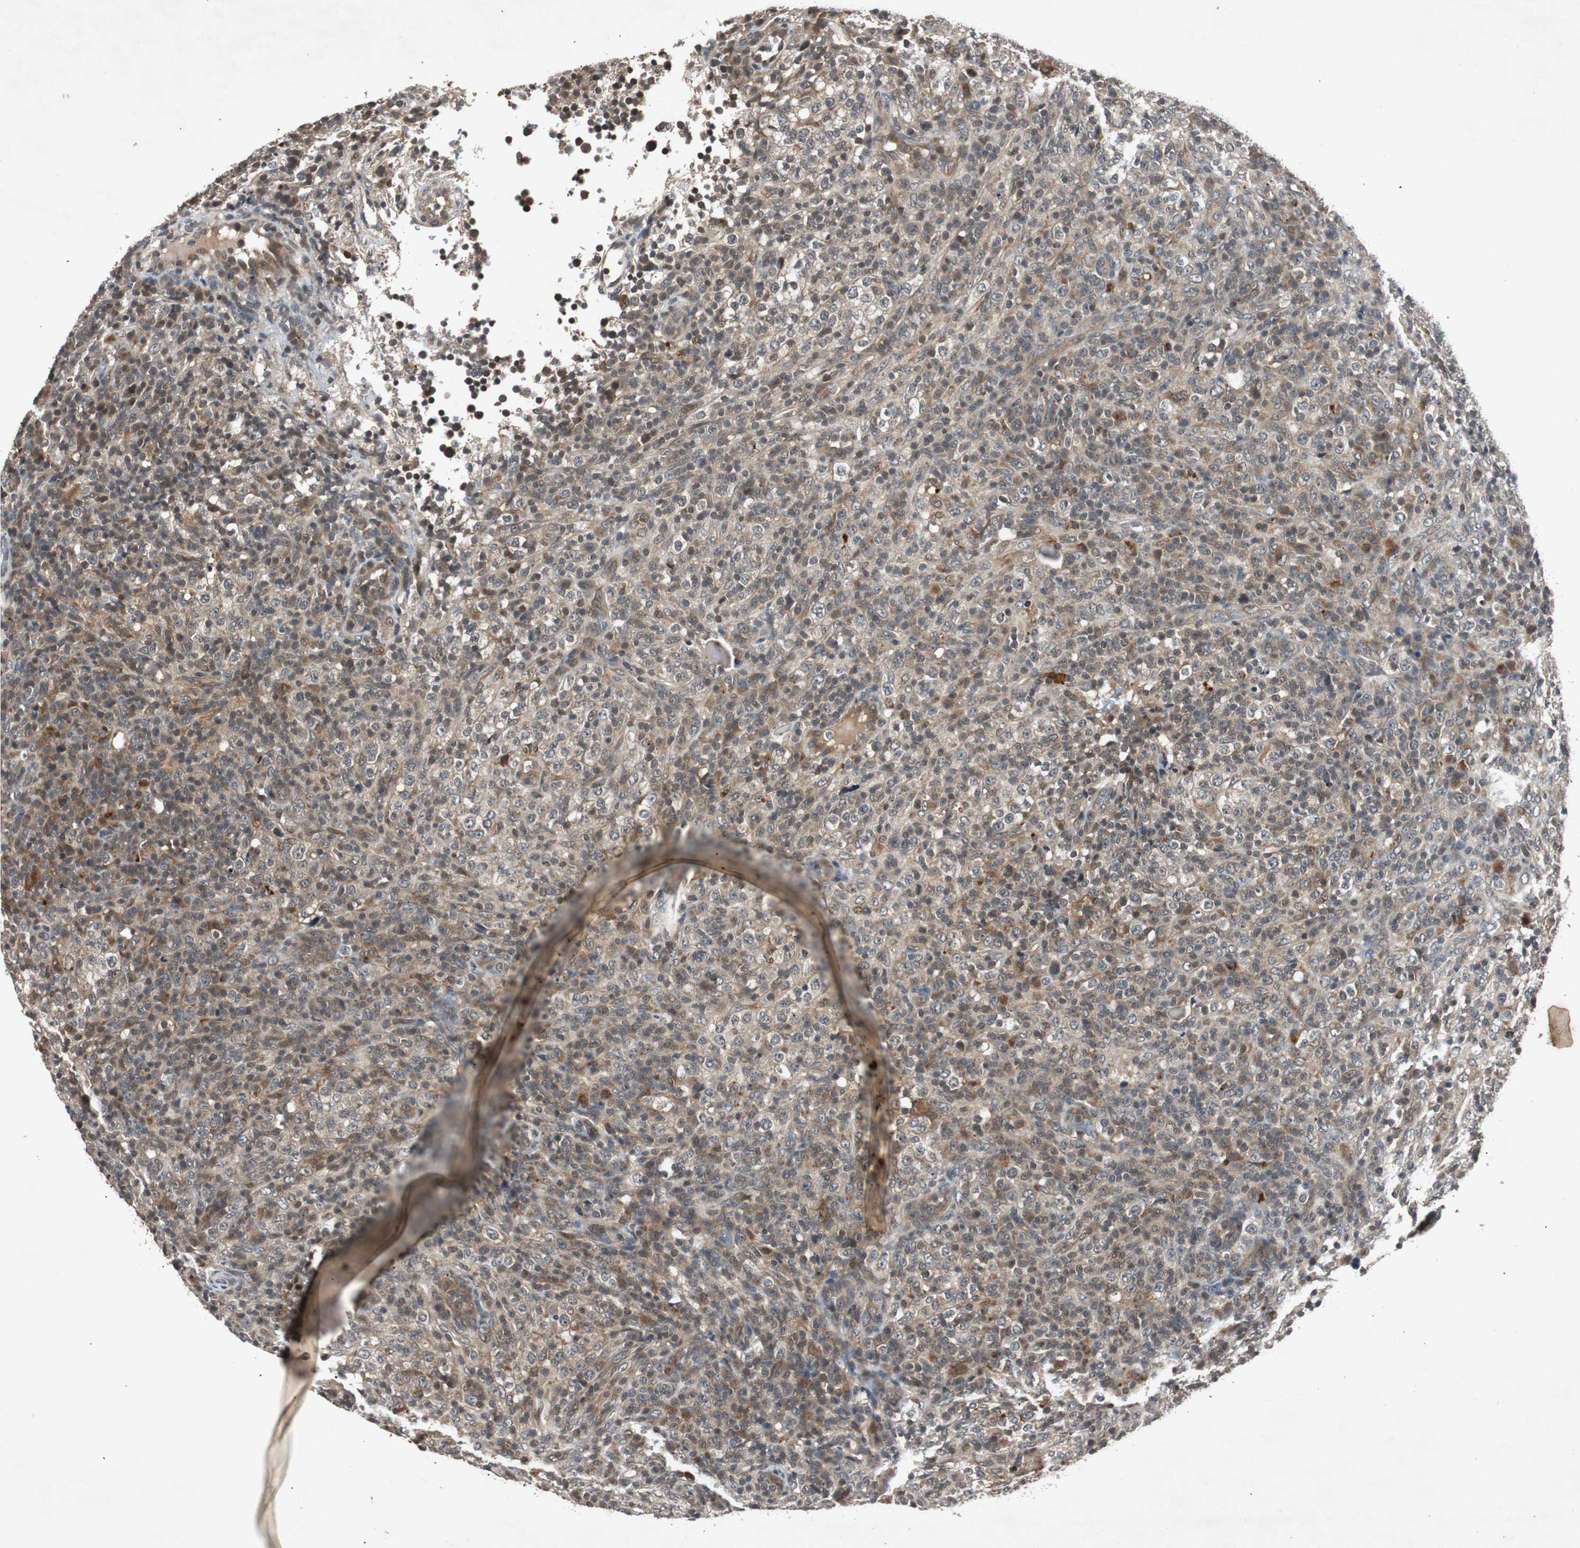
{"staining": {"intensity": "moderate", "quantity": "<25%", "location": "cytoplasmic/membranous"}, "tissue": "lymphoma", "cell_type": "Tumor cells", "image_type": "cancer", "snomed": [{"axis": "morphology", "description": "Malignant lymphoma, non-Hodgkin's type, High grade"}, {"axis": "topography", "description": "Lymph node"}], "caption": "Brown immunohistochemical staining in high-grade malignant lymphoma, non-Hodgkin's type reveals moderate cytoplasmic/membranous staining in about <25% of tumor cells.", "gene": "SLIT2", "patient": {"sex": "female", "age": 76}}